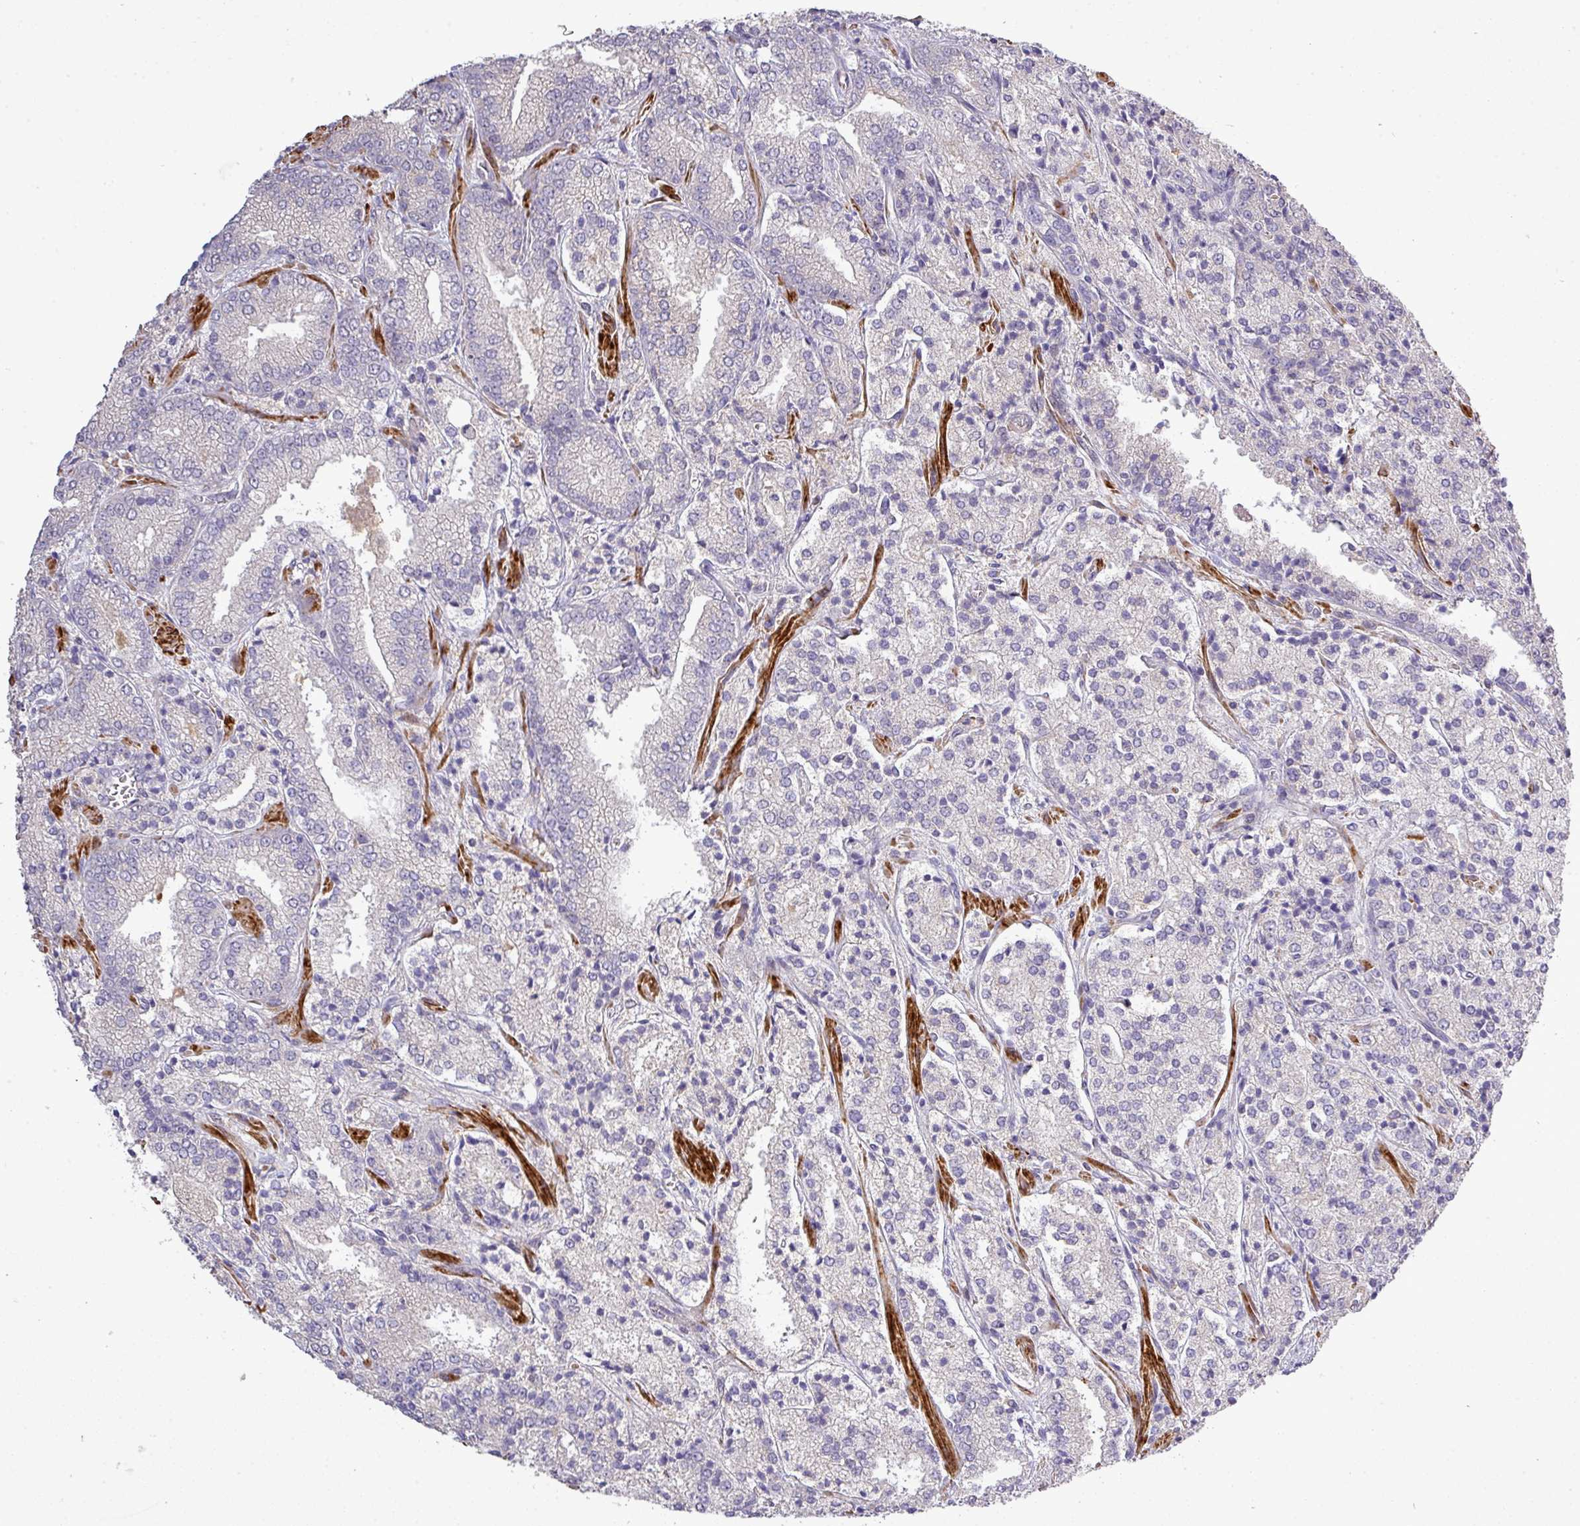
{"staining": {"intensity": "negative", "quantity": "none", "location": "none"}, "tissue": "prostate cancer", "cell_type": "Tumor cells", "image_type": "cancer", "snomed": [{"axis": "morphology", "description": "Adenocarcinoma, High grade"}, {"axis": "topography", "description": "Prostate"}], "caption": "DAB immunohistochemical staining of human prostate cancer (adenocarcinoma (high-grade)) shows no significant expression in tumor cells.", "gene": "TPRA1", "patient": {"sex": "male", "age": 63}}